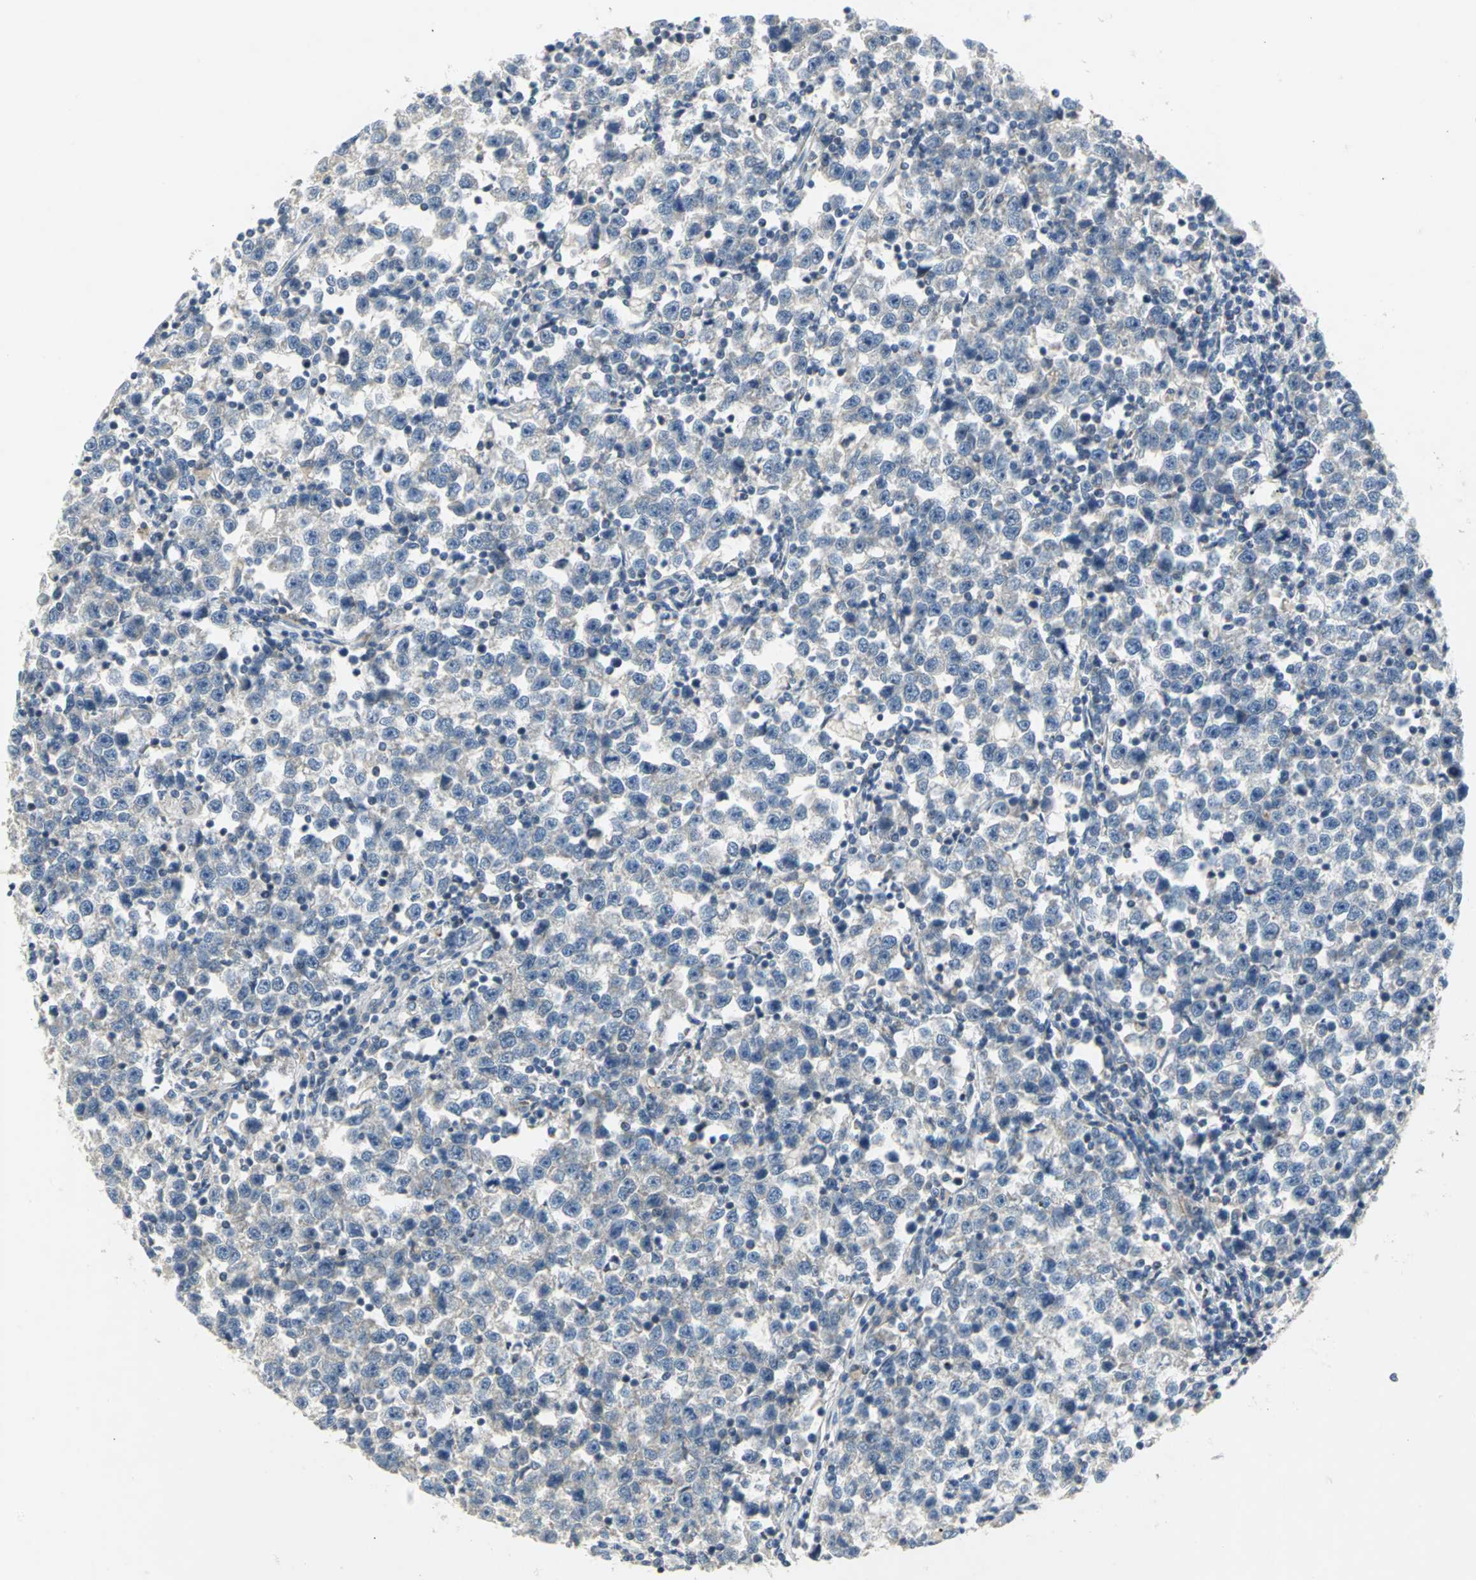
{"staining": {"intensity": "negative", "quantity": "none", "location": "none"}, "tissue": "testis cancer", "cell_type": "Tumor cells", "image_type": "cancer", "snomed": [{"axis": "morphology", "description": "Seminoma, NOS"}, {"axis": "topography", "description": "Testis"}], "caption": "Tumor cells are negative for protein expression in human testis cancer (seminoma). (Immunohistochemistry (ihc), brightfield microscopy, high magnification).", "gene": "SPPL2B", "patient": {"sex": "male", "age": 43}}